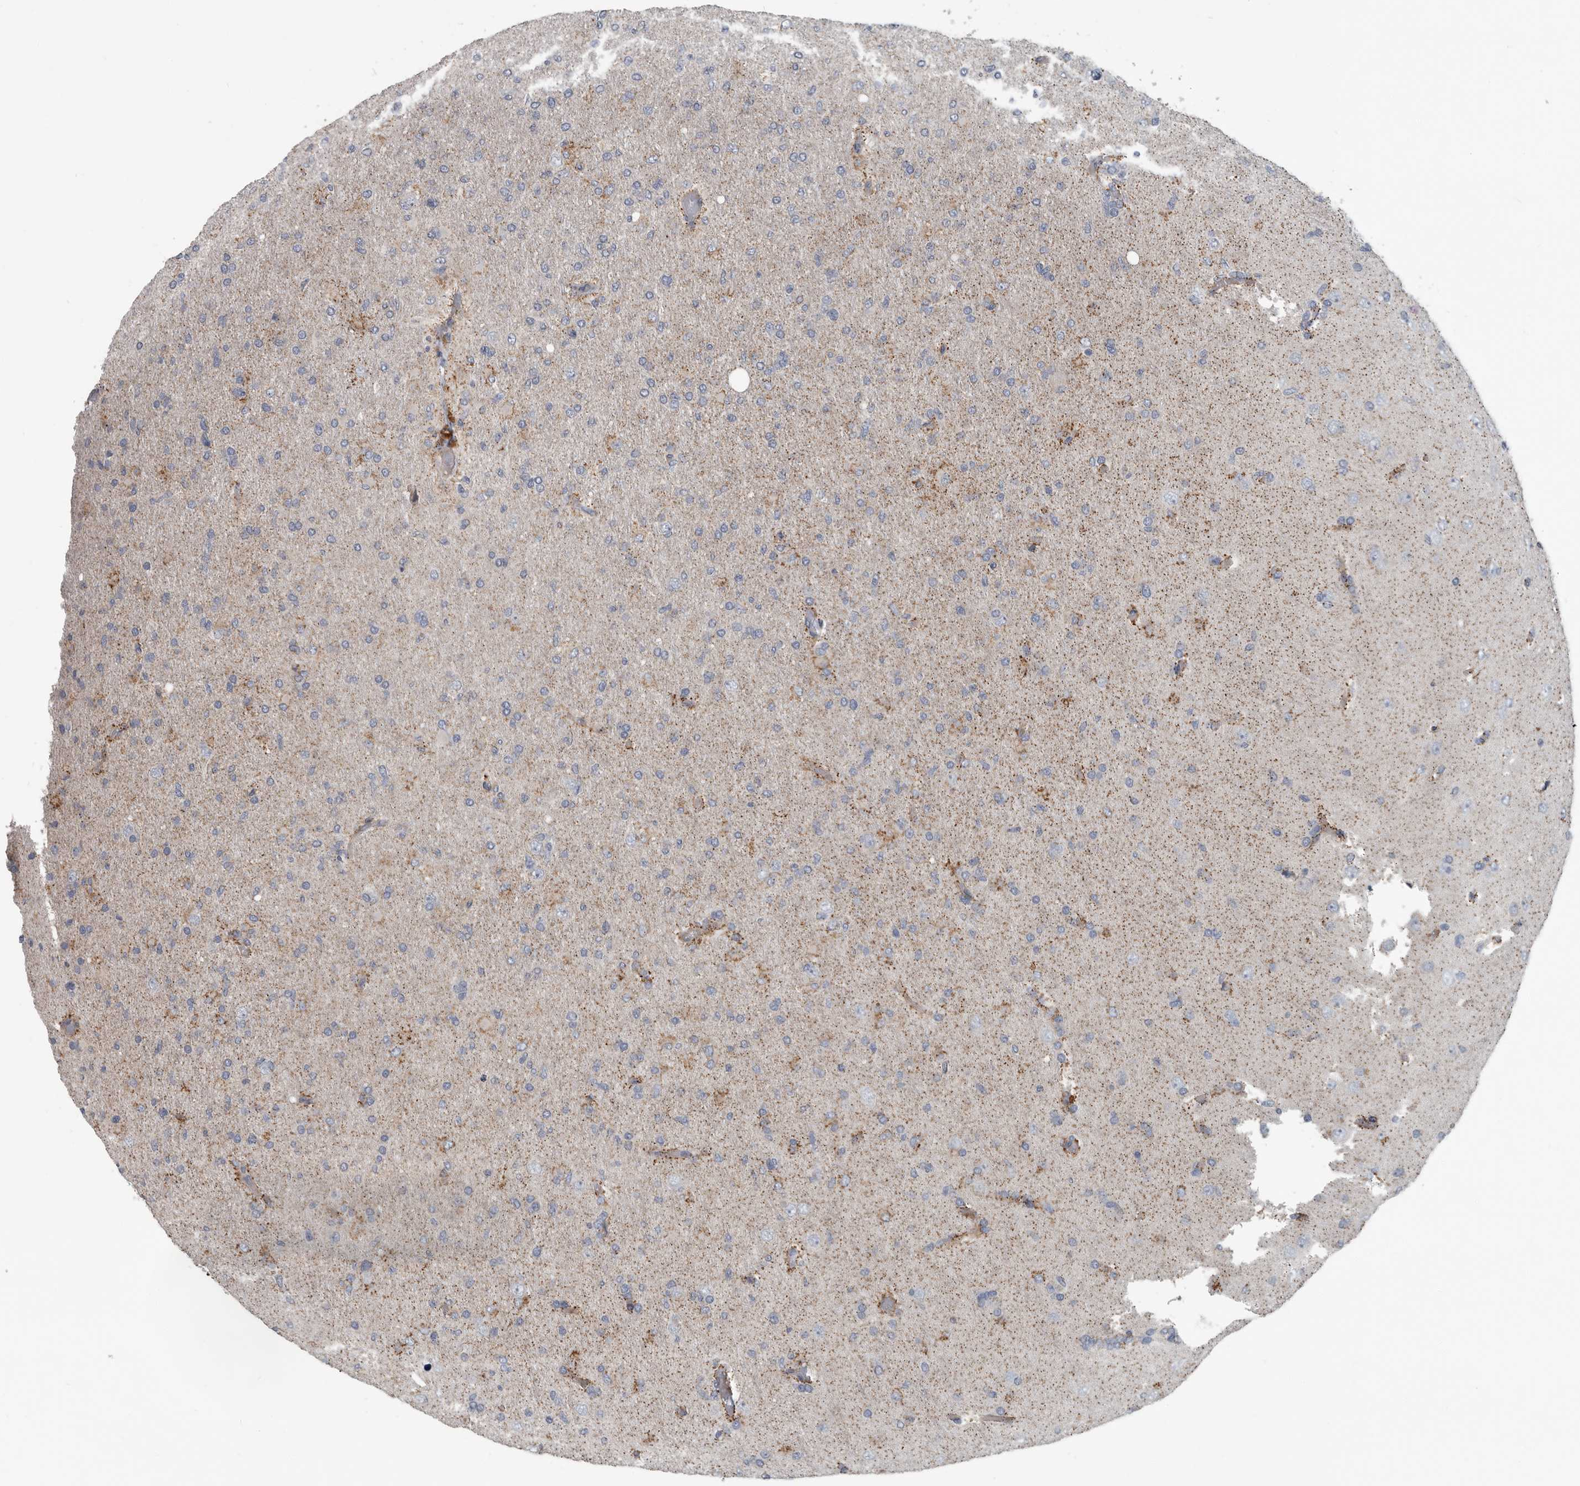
{"staining": {"intensity": "negative", "quantity": "none", "location": "none"}, "tissue": "glioma", "cell_type": "Tumor cells", "image_type": "cancer", "snomed": [{"axis": "morphology", "description": "Glioma, malignant, High grade"}, {"axis": "topography", "description": "Cerebral cortex"}], "caption": "Immunohistochemistry image of malignant glioma (high-grade) stained for a protein (brown), which shows no positivity in tumor cells. (Immunohistochemistry, brightfield microscopy, high magnification).", "gene": "DPY19L4", "patient": {"sex": "female", "age": 36}}